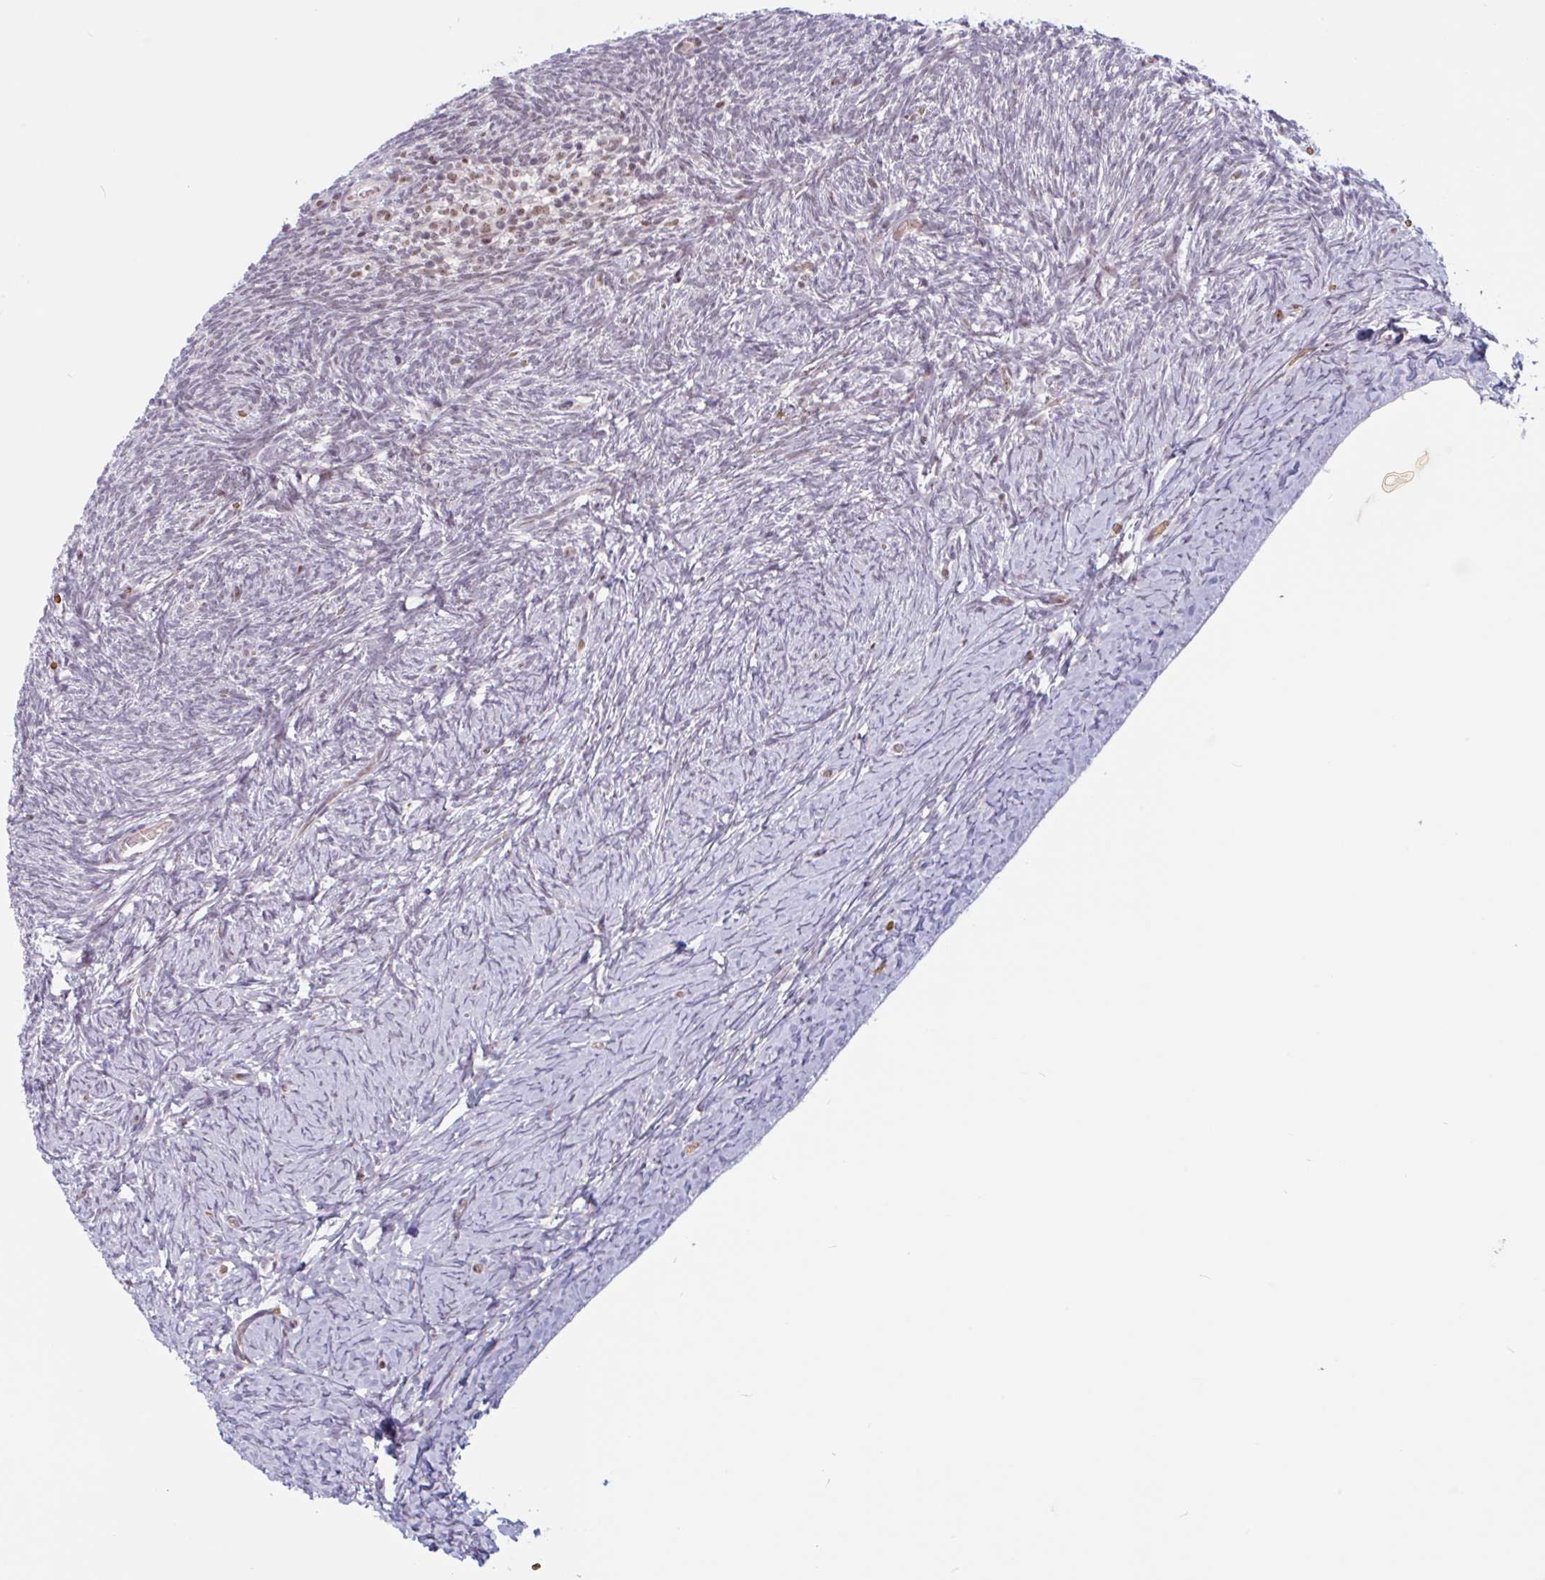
{"staining": {"intensity": "negative", "quantity": "none", "location": "none"}, "tissue": "ovary", "cell_type": "Follicle cells", "image_type": "normal", "snomed": [{"axis": "morphology", "description": "Normal tissue, NOS"}, {"axis": "topography", "description": "Ovary"}], "caption": "Immunohistochemistry photomicrograph of unremarkable ovary stained for a protein (brown), which exhibits no expression in follicle cells.", "gene": "TMEM119", "patient": {"sex": "female", "age": 39}}